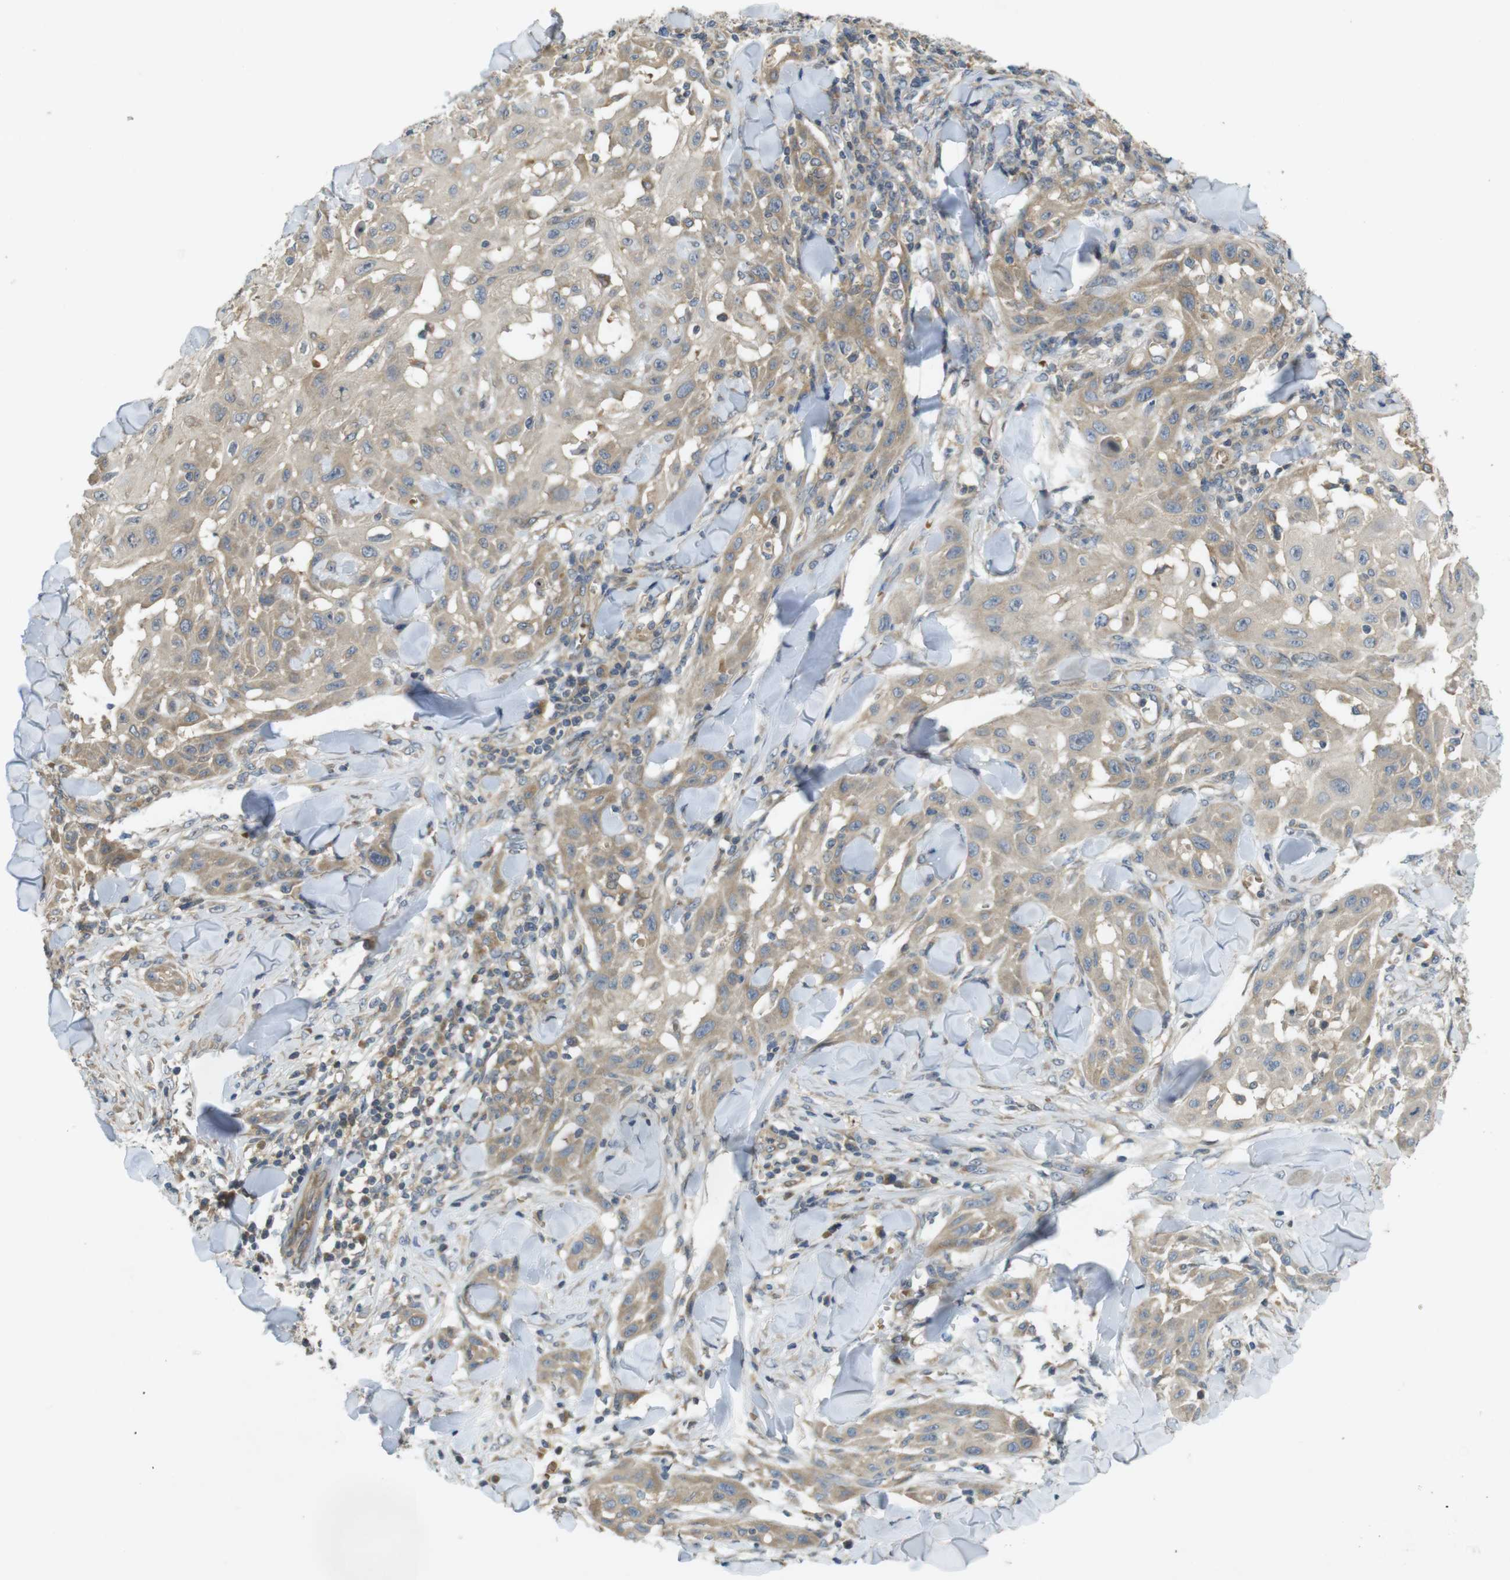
{"staining": {"intensity": "weak", "quantity": ">75%", "location": "cytoplasmic/membranous"}, "tissue": "skin cancer", "cell_type": "Tumor cells", "image_type": "cancer", "snomed": [{"axis": "morphology", "description": "Squamous cell carcinoma, NOS"}, {"axis": "topography", "description": "Skin"}], "caption": "An image of human skin cancer (squamous cell carcinoma) stained for a protein exhibits weak cytoplasmic/membranous brown staining in tumor cells.", "gene": "CLTC", "patient": {"sex": "male", "age": 24}}